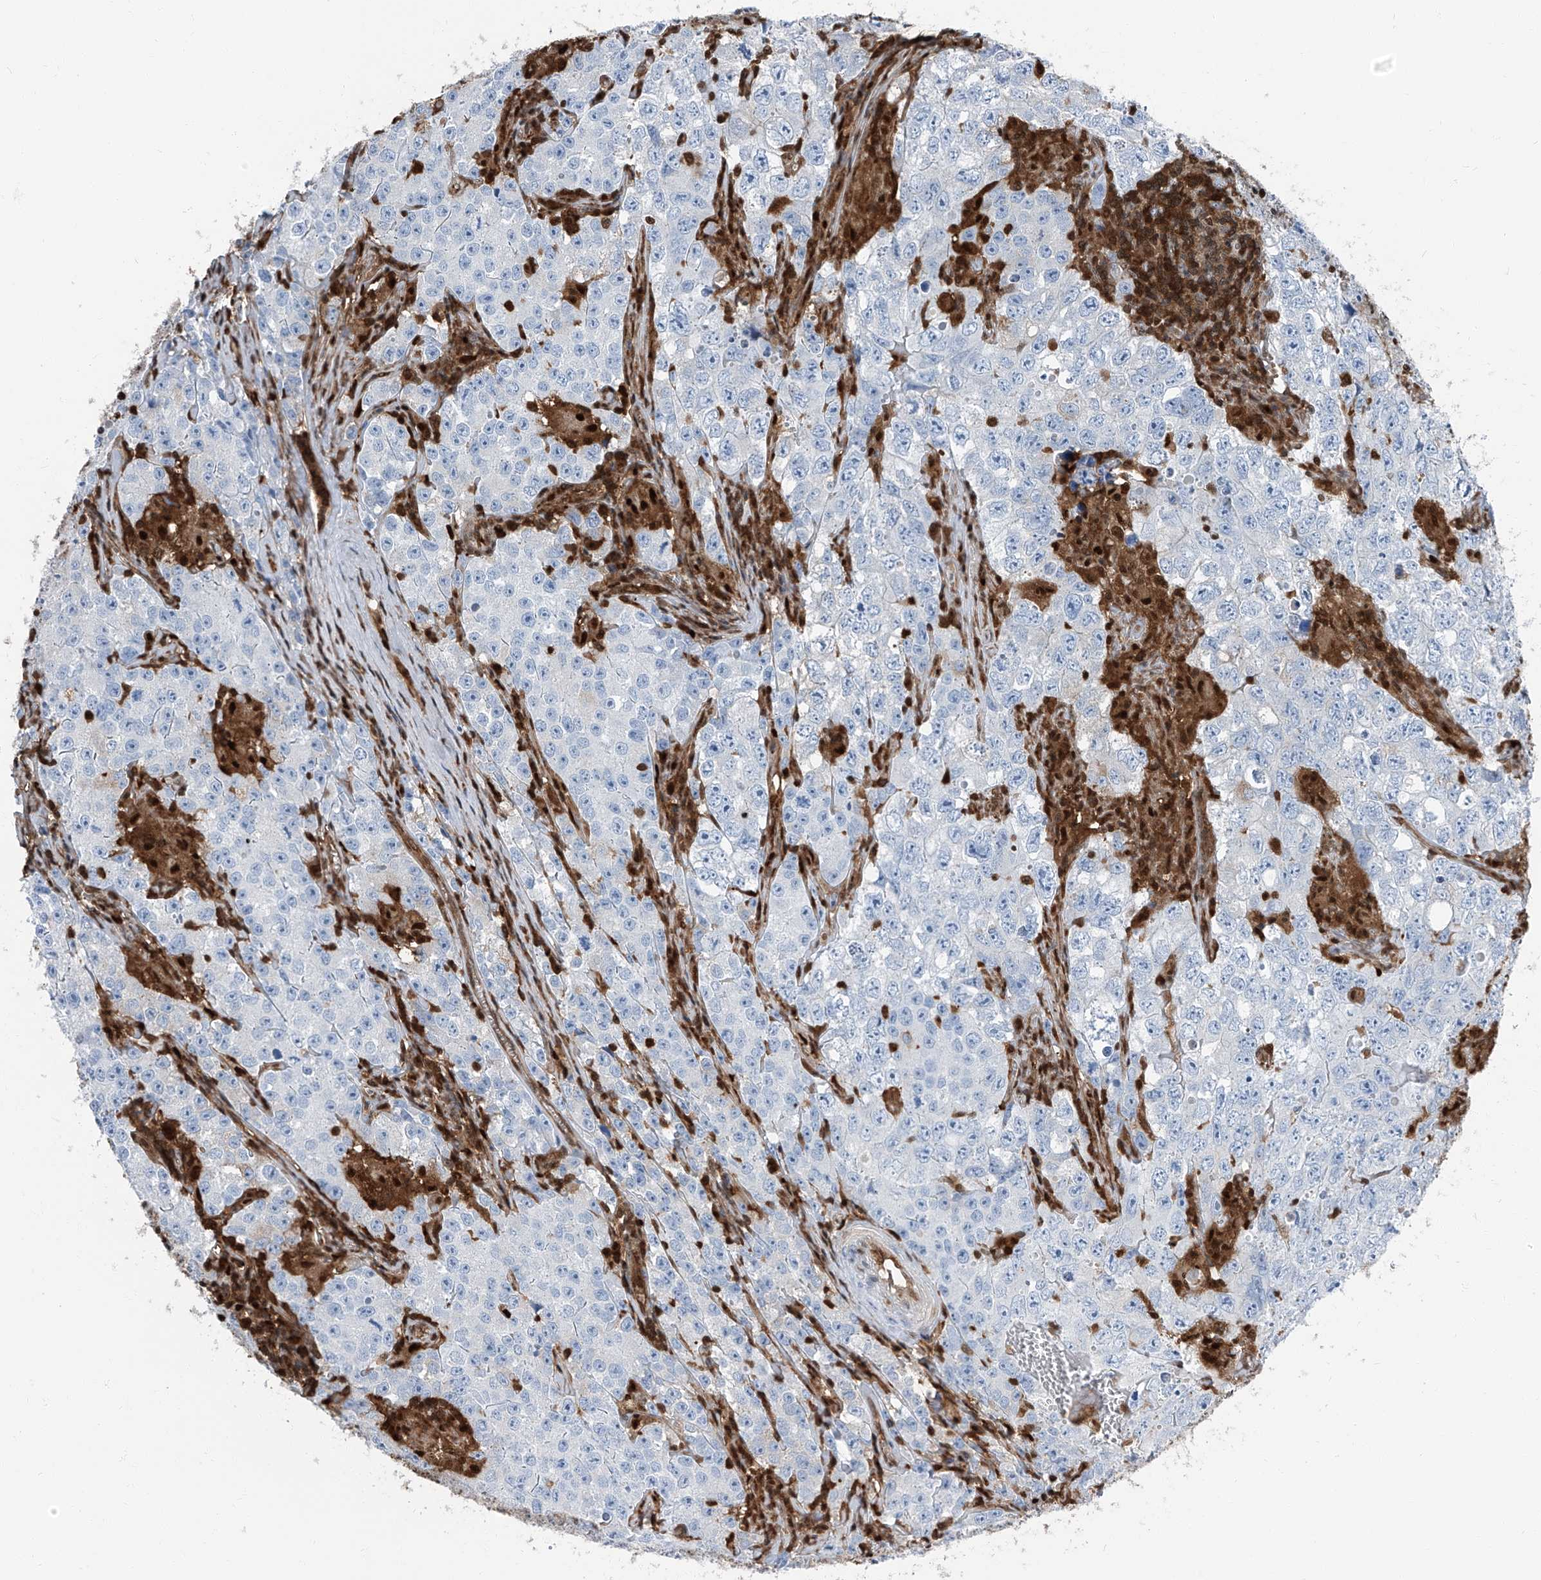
{"staining": {"intensity": "negative", "quantity": "none", "location": "none"}, "tissue": "testis cancer", "cell_type": "Tumor cells", "image_type": "cancer", "snomed": [{"axis": "morphology", "description": "Seminoma, NOS"}, {"axis": "morphology", "description": "Carcinoma, Embryonal, NOS"}, {"axis": "topography", "description": "Testis"}], "caption": "DAB immunohistochemical staining of seminoma (testis) shows no significant expression in tumor cells.", "gene": "PSMB10", "patient": {"sex": "male", "age": 43}}